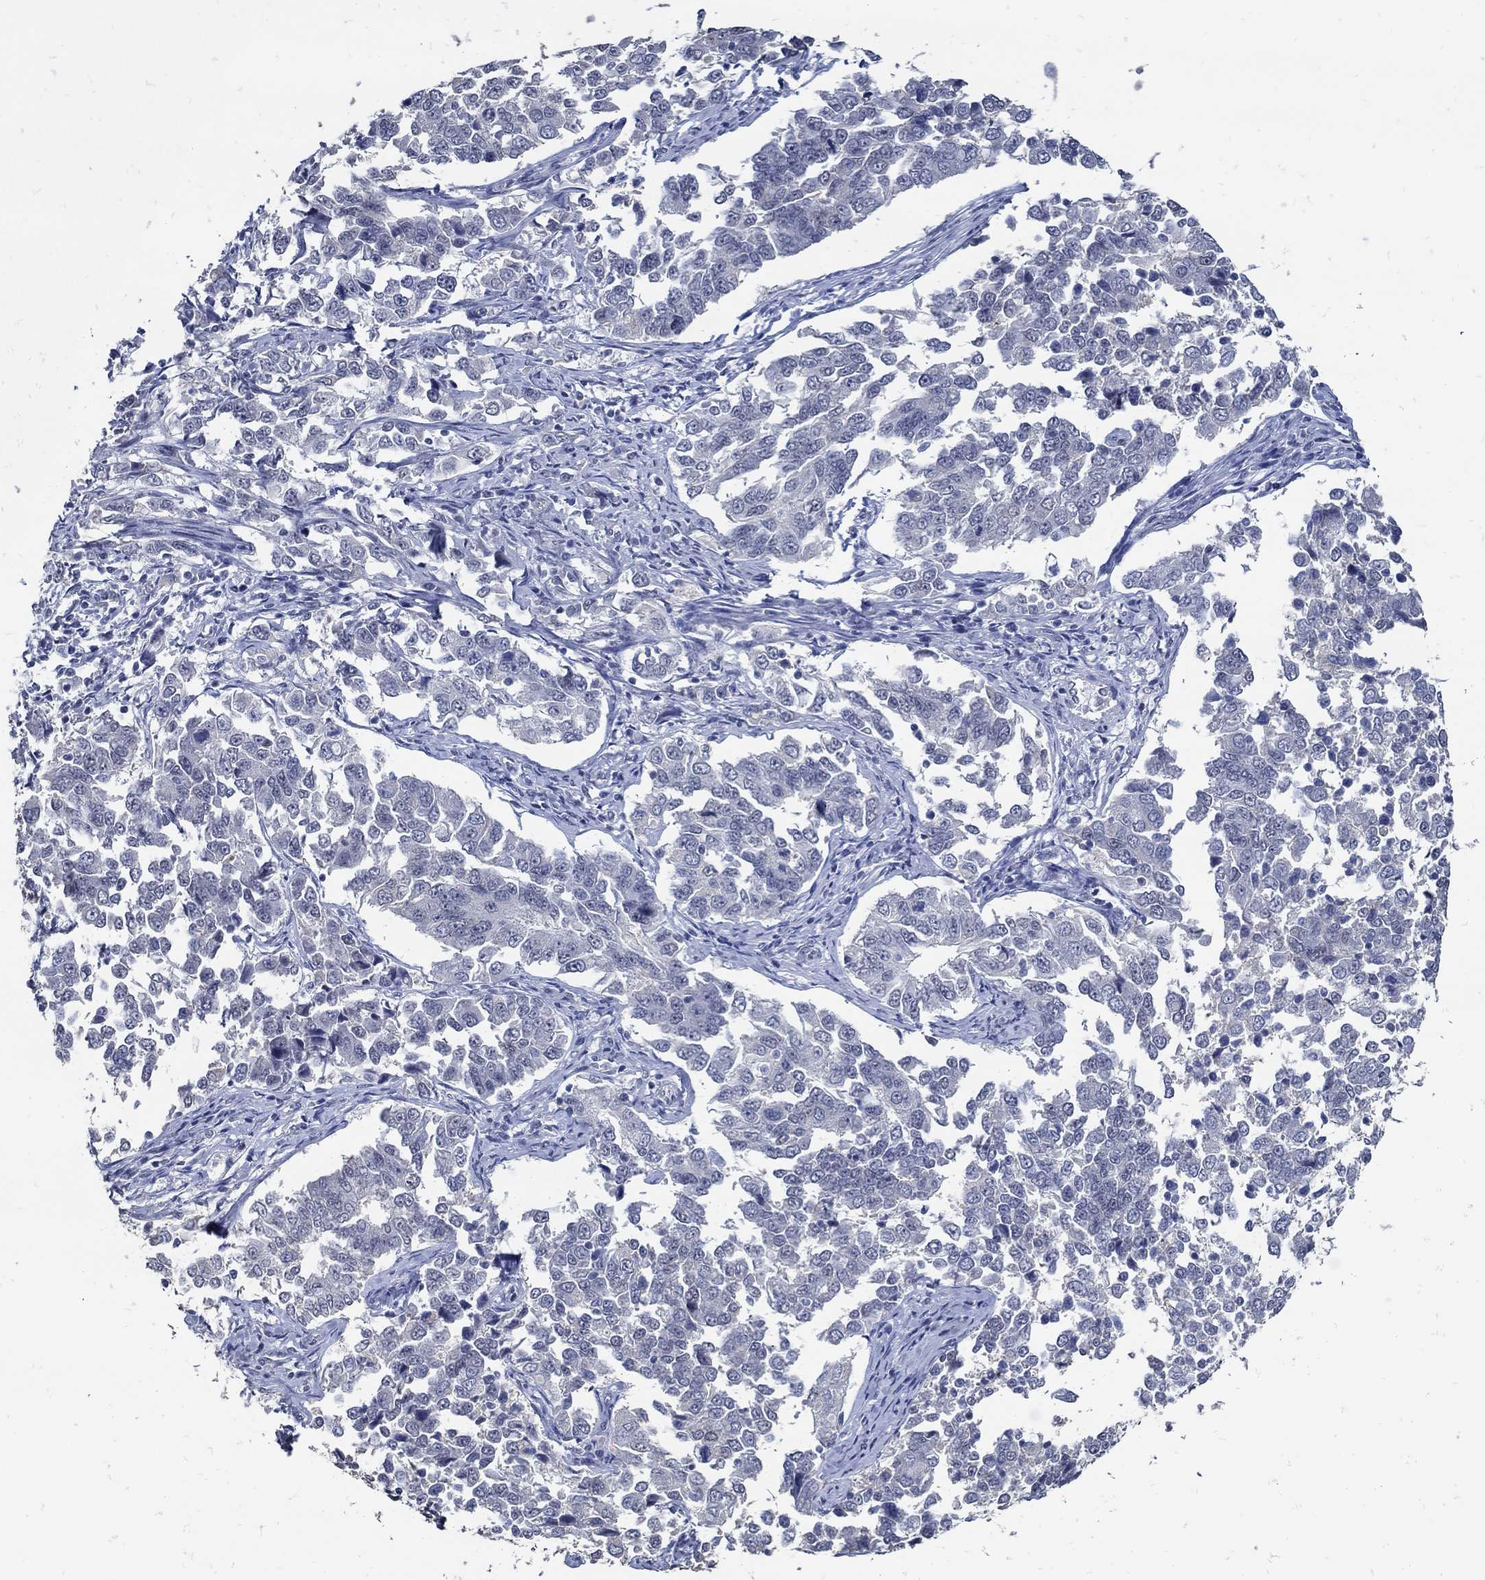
{"staining": {"intensity": "negative", "quantity": "none", "location": "none"}, "tissue": "endometrial cancer", "cell_type": "Tumor cells", "image_type": "cancer", "snomed": [{"axis": "morphology", "description": "Adenocarcinoma, NOS"}, {"axis": "topography", "description": "Endometrium"}], "caption": "A photomicrograph of human endometrial cancer is negative for staining in tumor cells.", "gene": "KCNN3", "patient": {"sex": "female", "age": 43}}